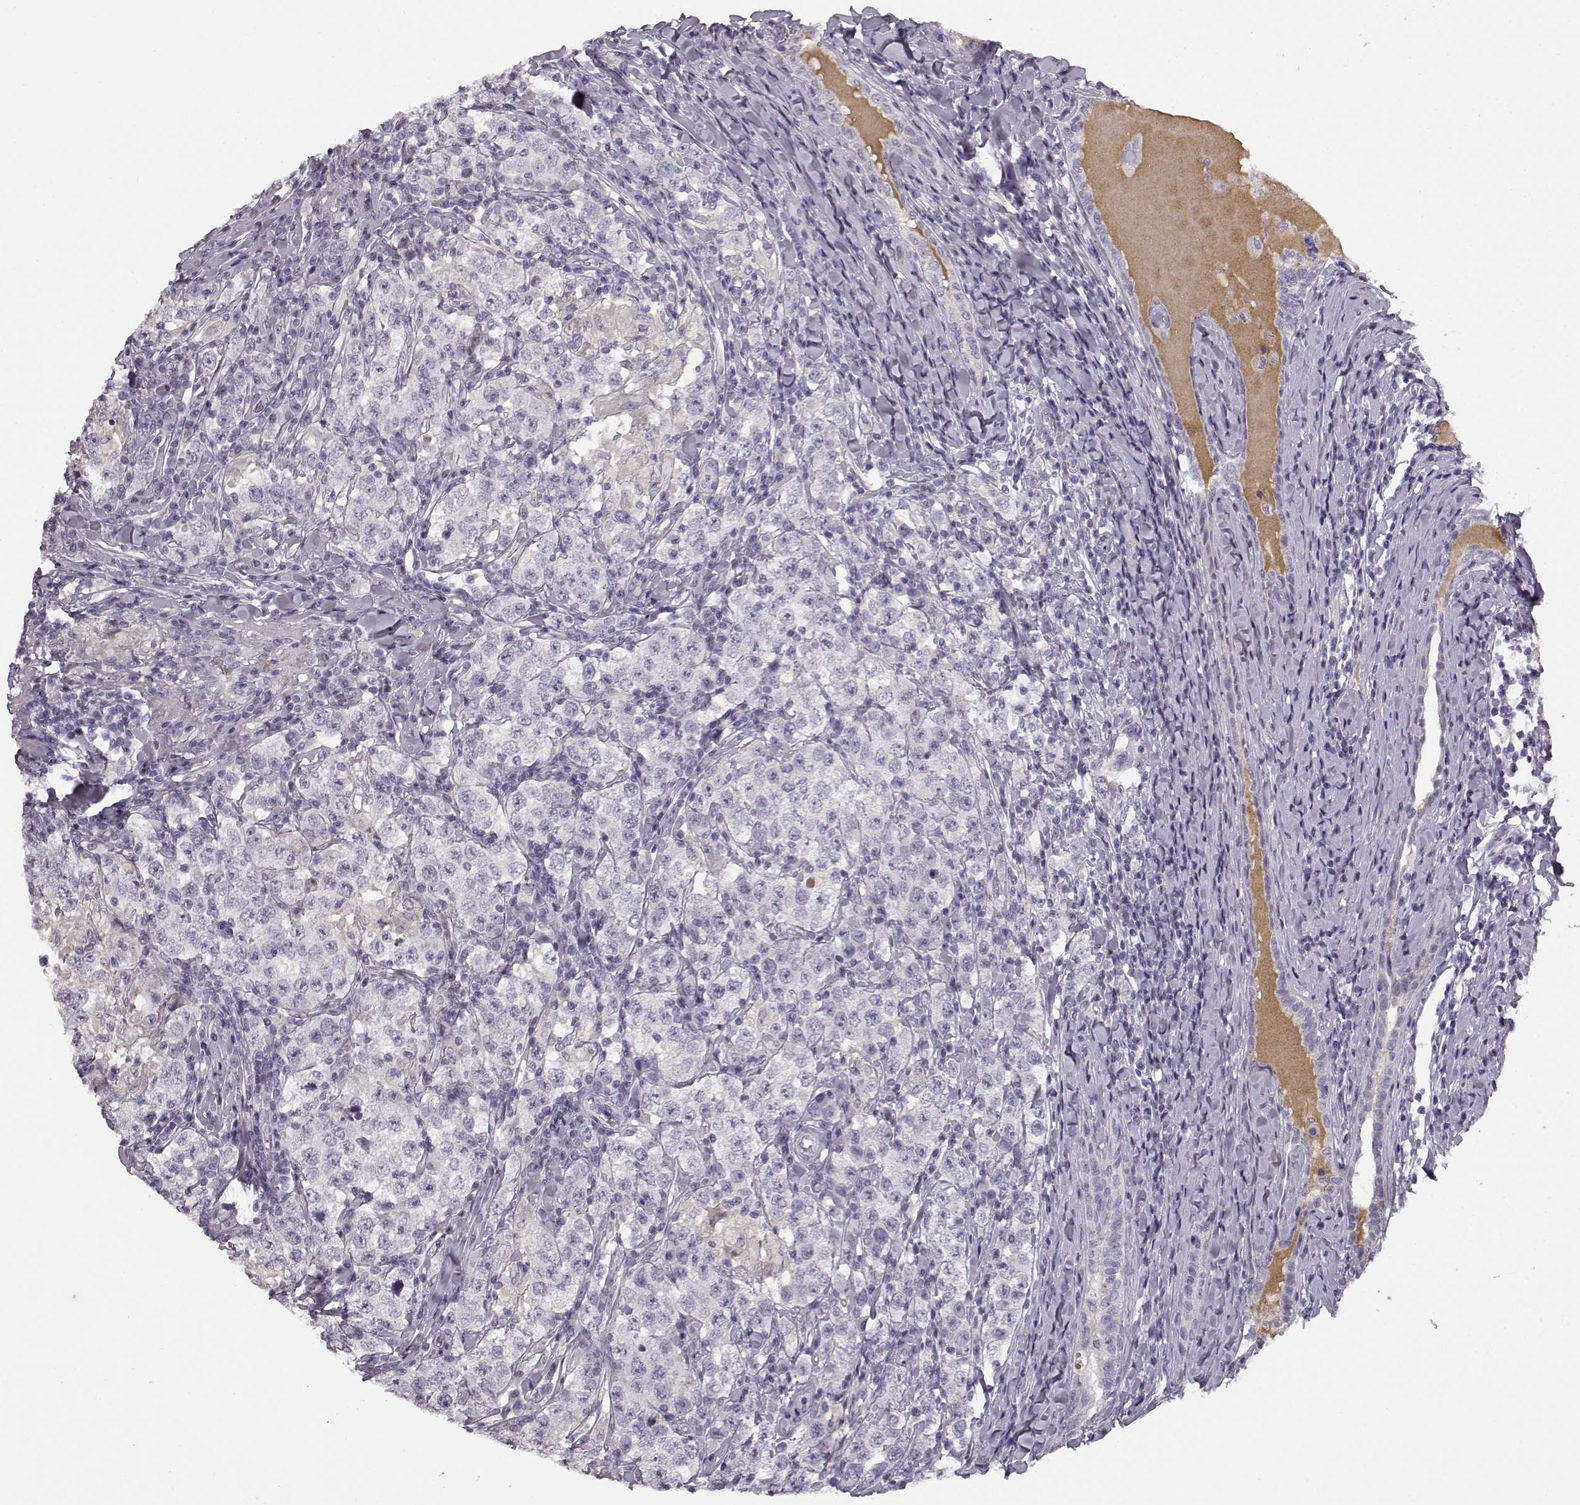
{"staining": {"intensity": "negative", "quantity": "none", "location": "none"}, "tissue": "testis cancer", "cell_type": "Tumor cells", "image_type": "cancer", "snomed": [{"axis": "morphology", "description": "Seminoma, NOS"}, {"axis": "morphology", "description": "Carcinoma, Embryonal, NOS"}, {"axis": "topography", "description": "Testis"}], "caption": "There is no significant positivity in tumor cells of embryonal carcinoma (testis).", "gene": "KIAA0319", "patient": {"sex": "male", "age": 41}}